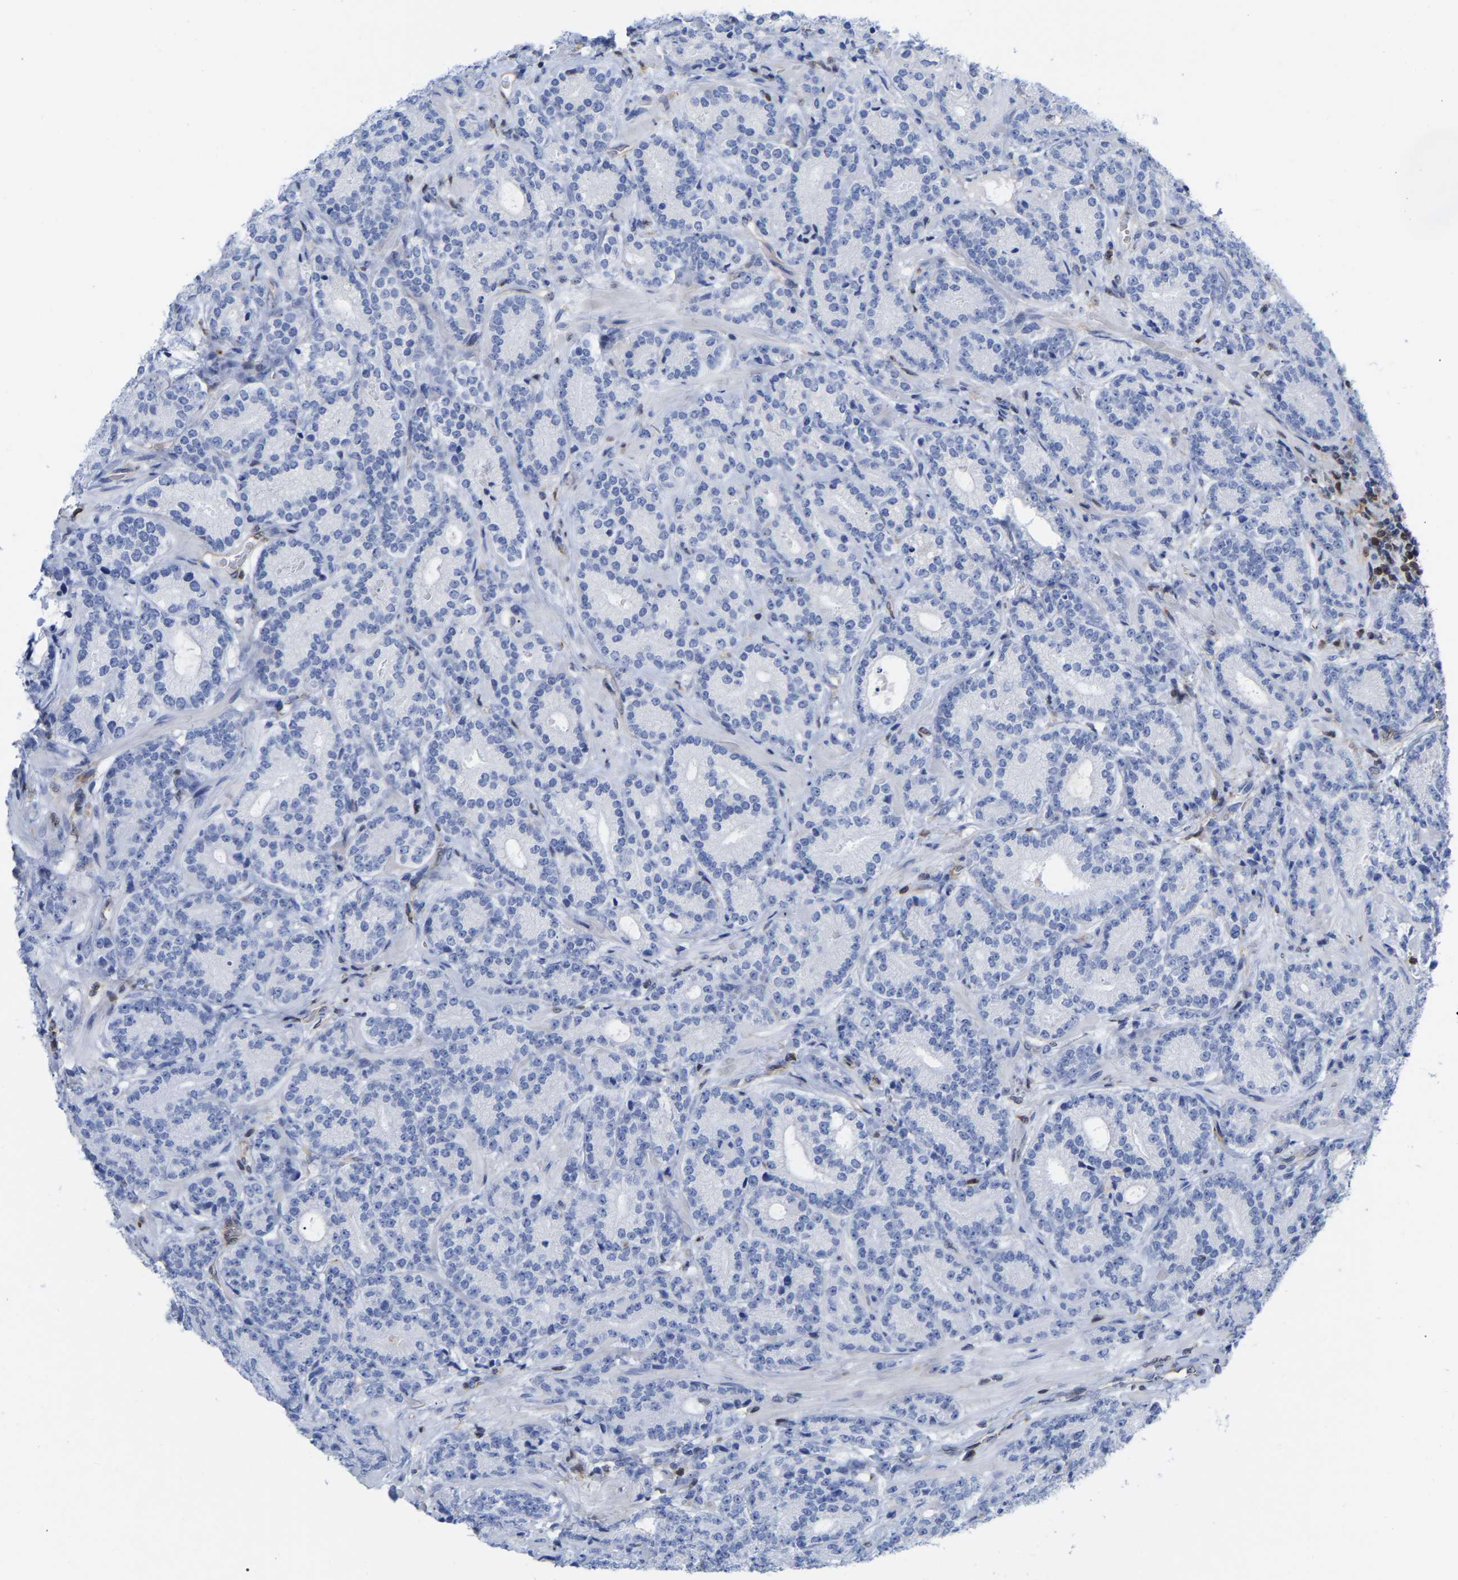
{"staining": {"intensity": "negative", "quantity": "none", "location": "none"}, "tissue": "prostate cancer", "cell_type": "Tumor cells", "image_type": "cancer", "snomed": [{"axis": "morphology", "description": "Adenocarcinoma, High grade"}, {"axis": "topography", "description": "Prostate"}], "caption": "IHC of prostate adenocarcinoma (high-grade) demonstrates no positivity in tumor cells.", "gene": "GIMAP4", "patient": {"sex": "male", "age": 61}}